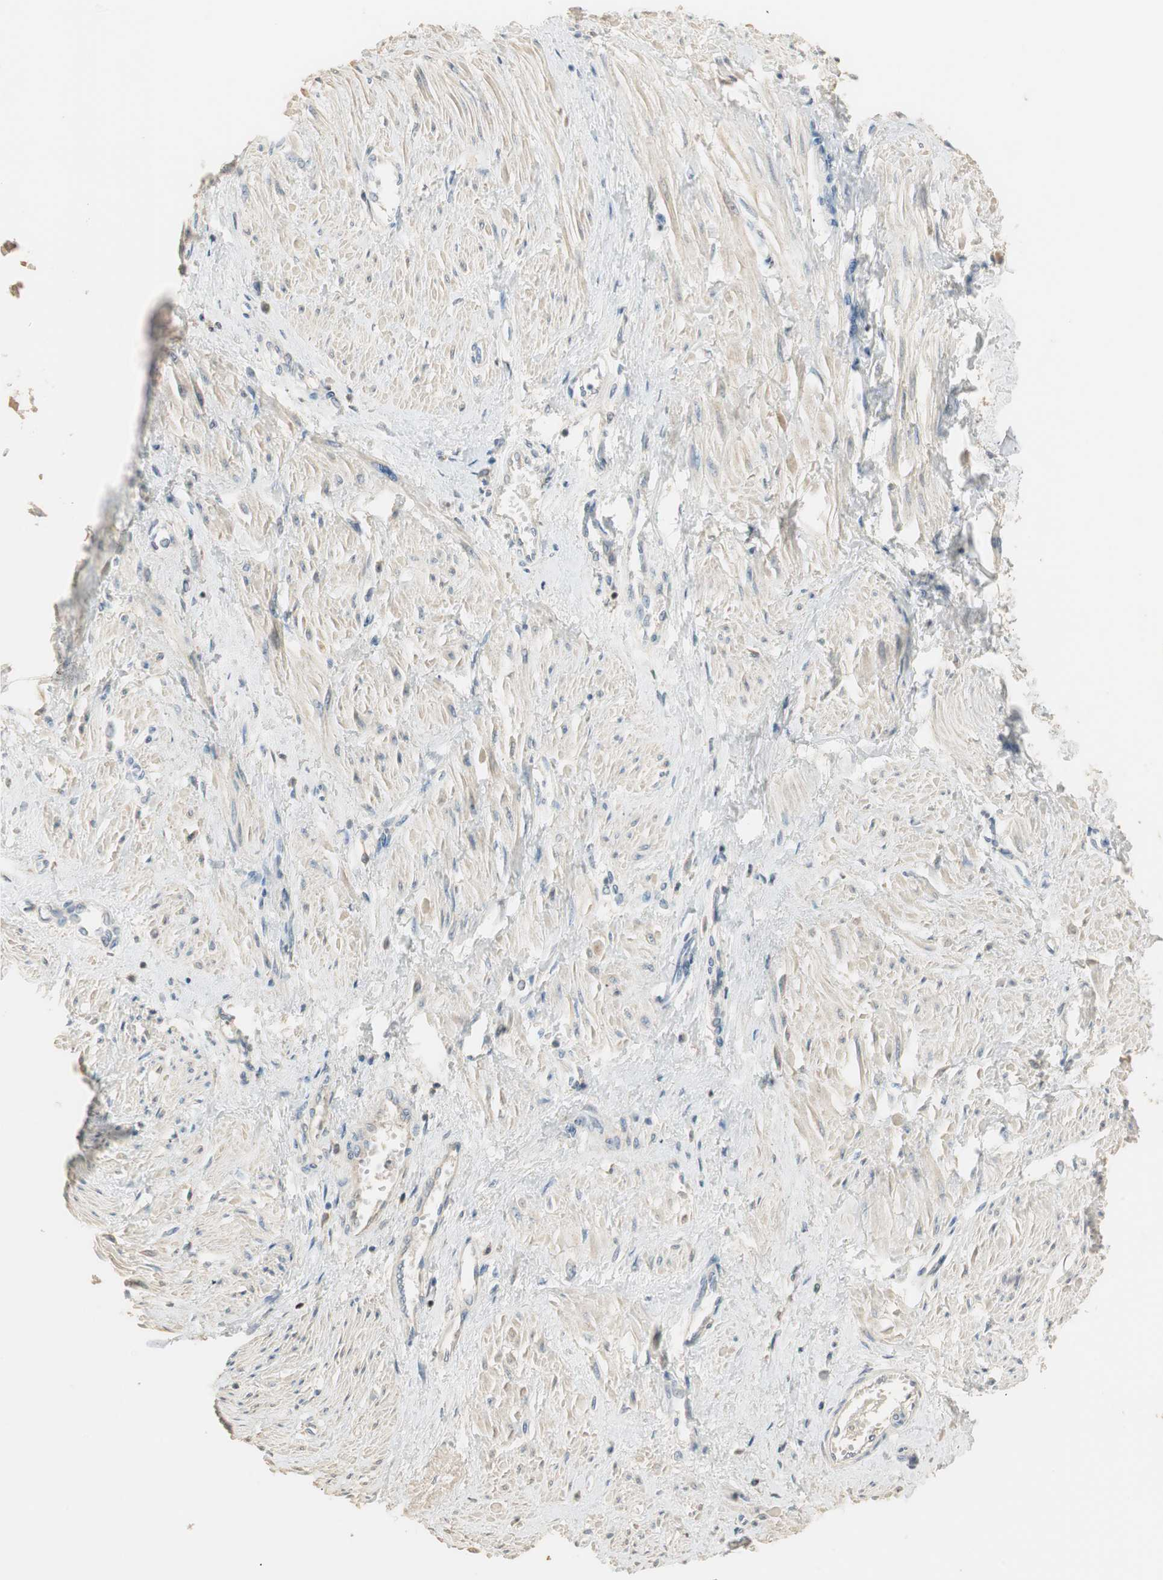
{"staining": {"intensity": "weak", "quantity": "<25%", "location": "cytoplasmic/membranous"}, "tissue": "smooth muscle", "cell_type": "Smooth muscle cells", "image_type": "normal", "snomed": [{"axis": "morphology", "description": "Normal tissue, NOS"}, {"axis": "topography", "description": "Smooth muscle"}, {"axis": "topography", "description": "Uterus"}], "caption": "Smooth muscle cells show no significant protein staining in normal smooth muscle. (DAB immunohistochemistry, high magnification).", "gene": "RUNX2", "patient": {"sex": "female", "age": 39}}